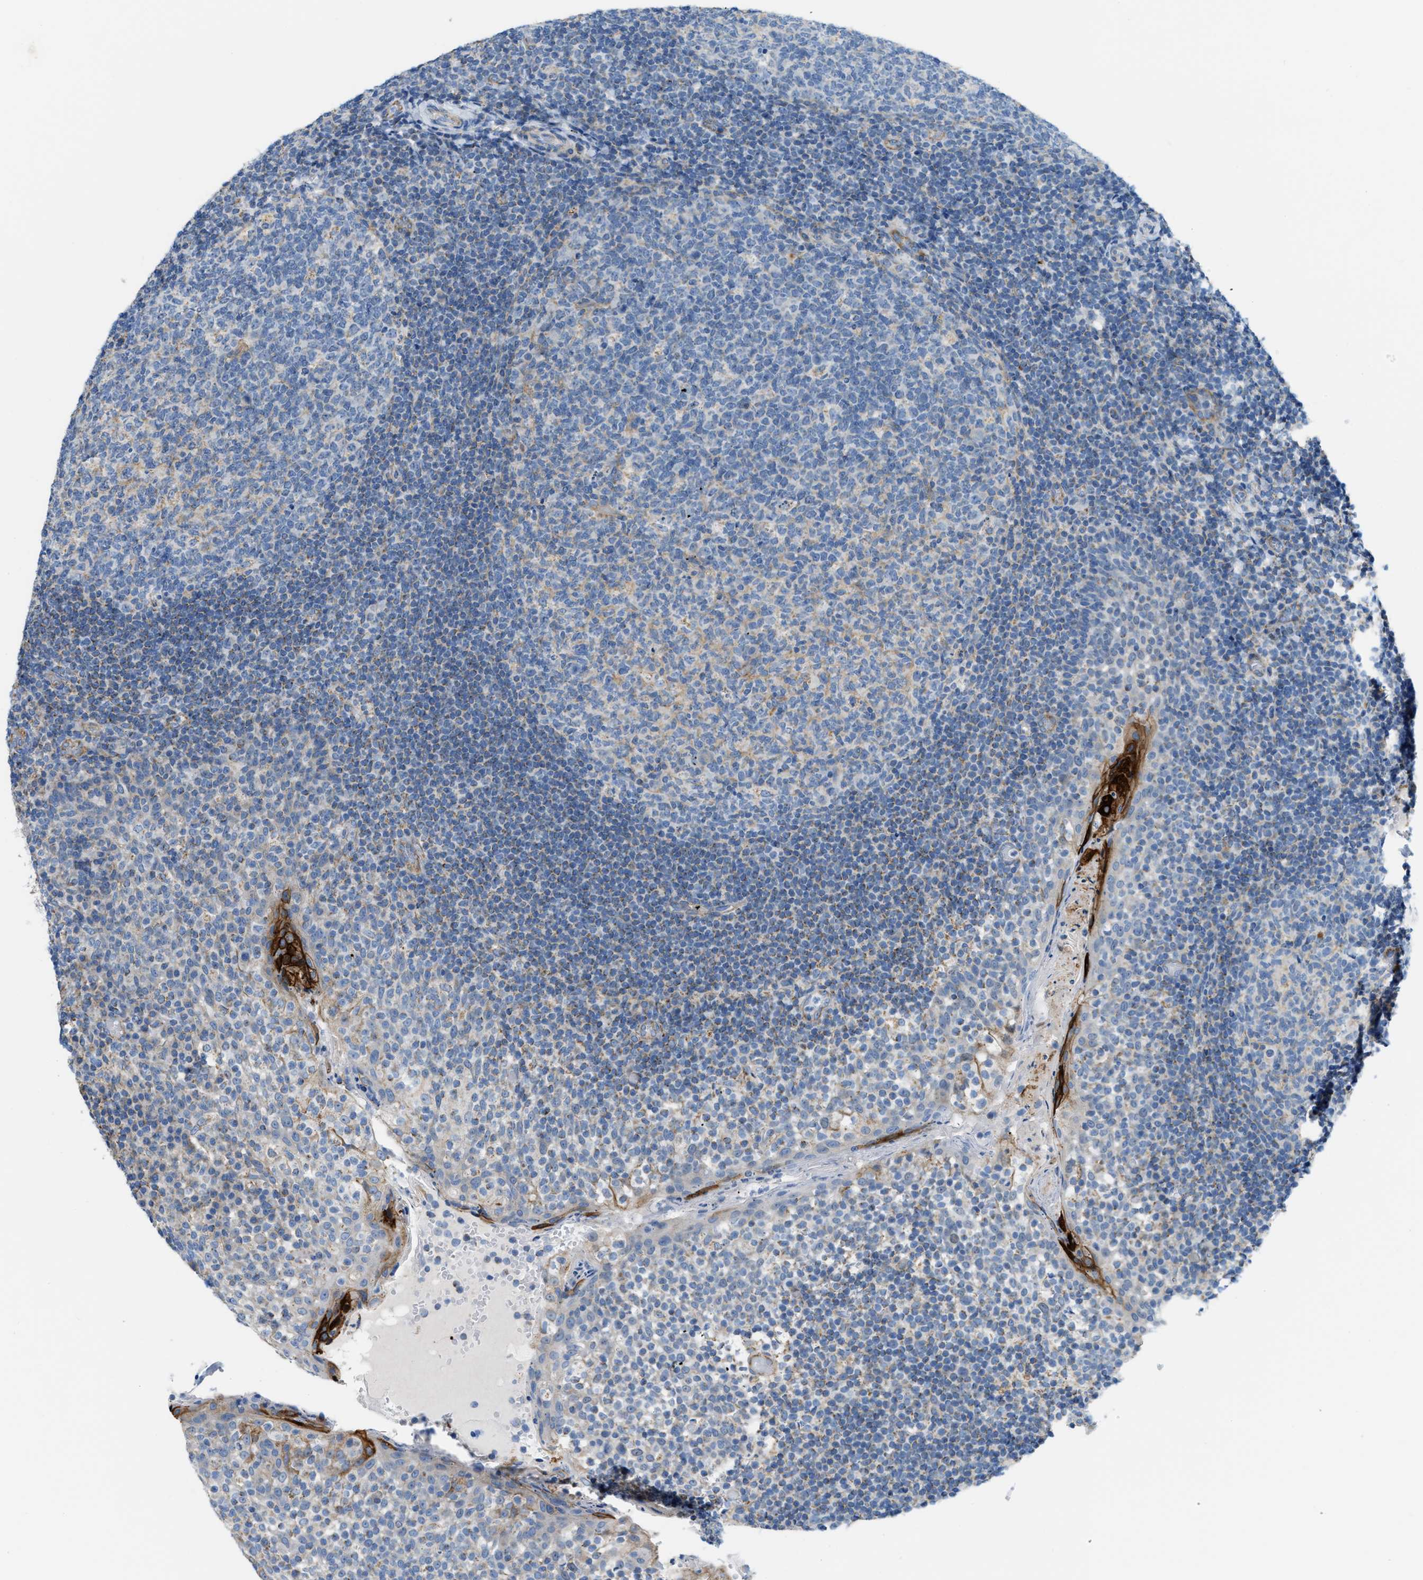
{"staining": {"intensity": "weak", "quantity": "<25%", "location": "cytoplasmic/membranous"}, "tissue": "tonsil", "cell_type": "Germinal center cells", "image_type": "normal", "snomed": [{"axis": "morphology", "description": "Normal tissue, NOS"}, {"axis": "topography", "description": "Tonsil"}], "caption": "A photomicrograph of human tonsil is negative for staining in germinal center cells. (Brightfield microscopy of DAB immunohistochemistry (IHC) at high magnification).", "gene": "JADE1", "patient": {"sex": "female", "age": 19}}